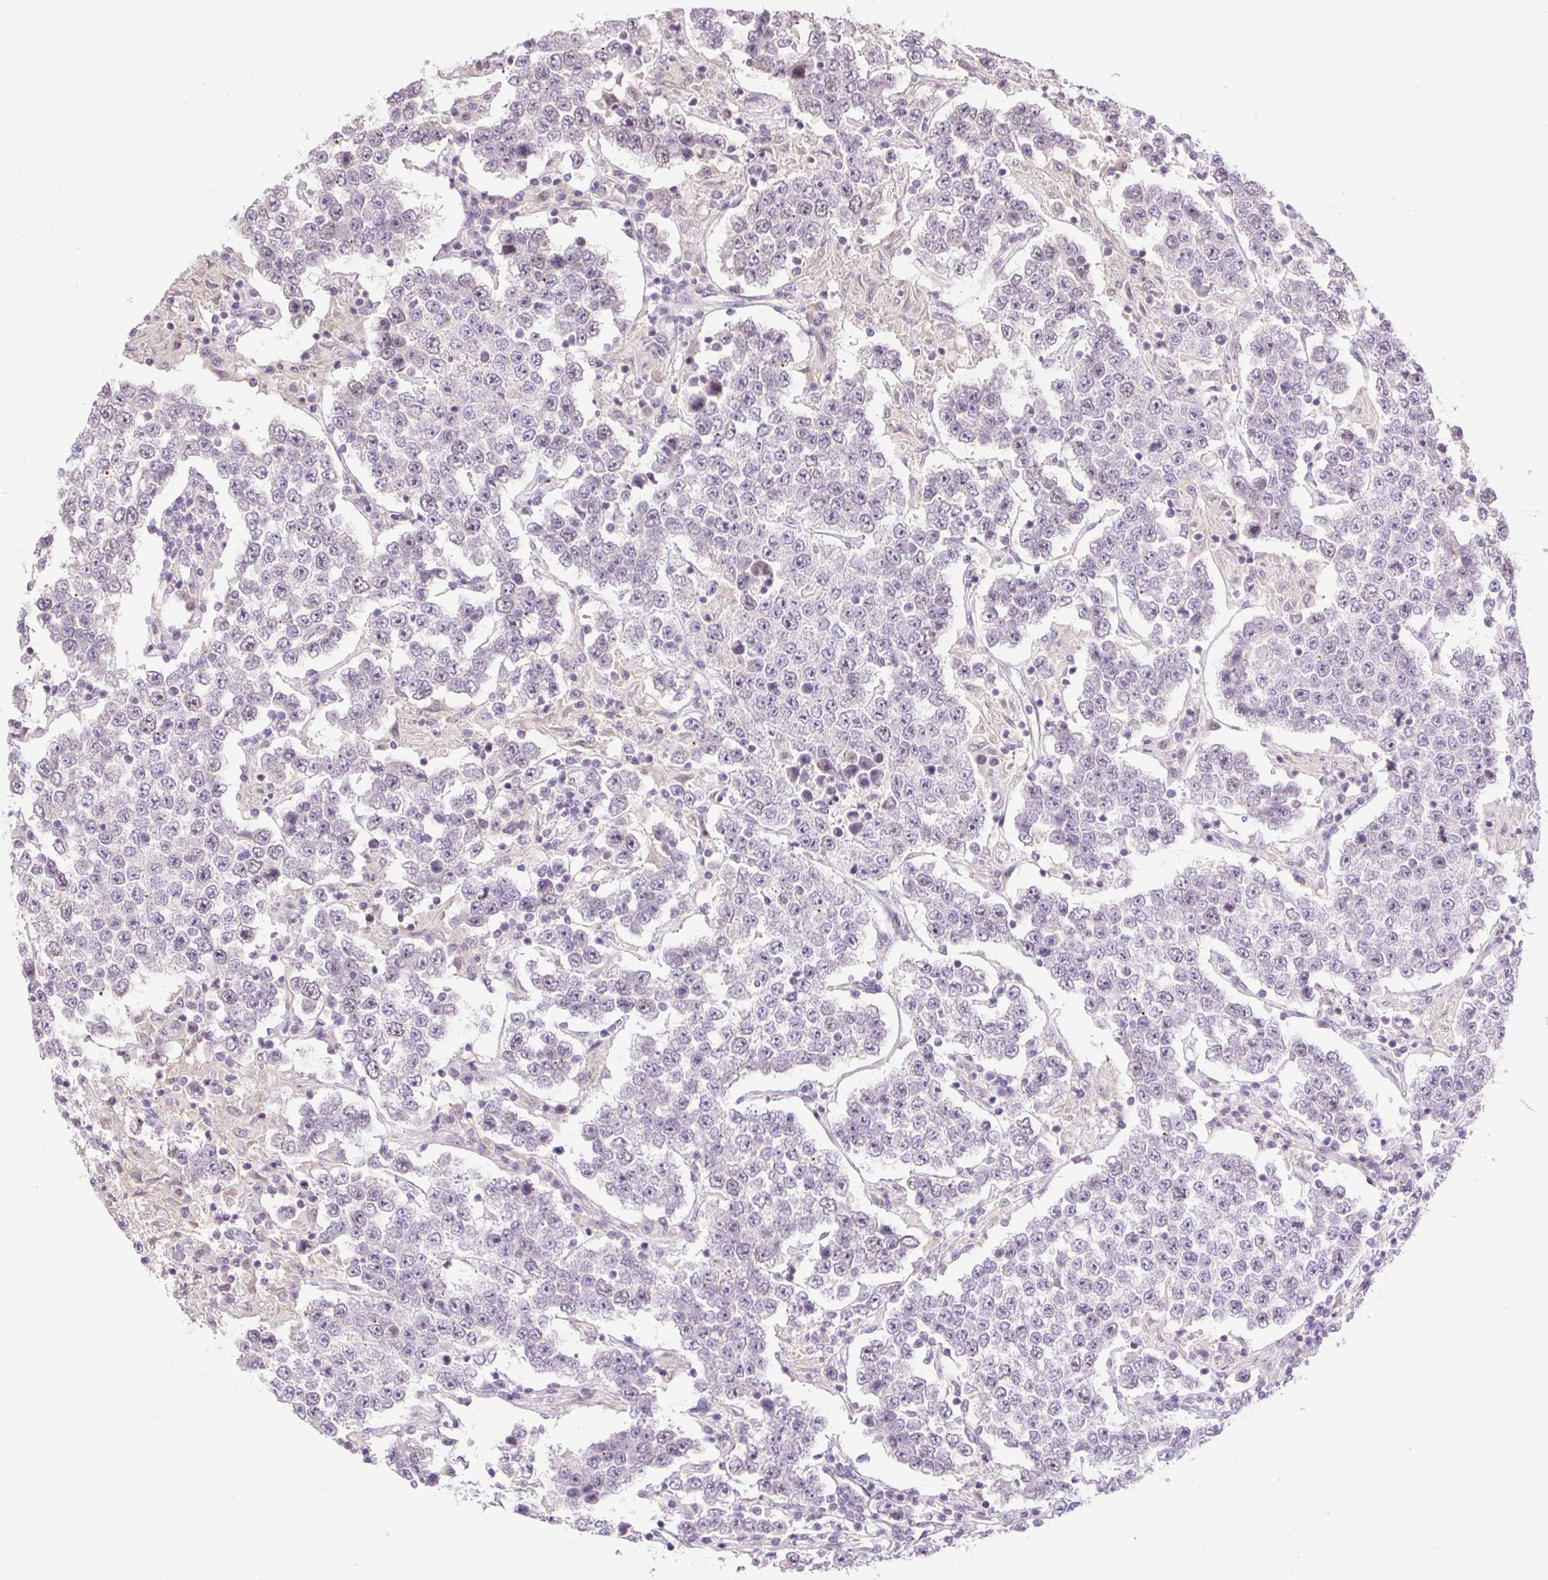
{"staining": {"intensity": "negative", "quantity": "none", "location": "none"}, "tissue": "testis cancer", "cell_type": "Tumor cells", "image_type": "cancer", "snomed": [{"axis": "morphology", "description": "Normal tissue, NOS"}, {"axis": "morphology", "description": "Urothelial carcinoma, High grade"}, {"axis": "morphology", "description": "Seminoma, NOS"}, {"axis": "morphology", "description": "Carcinoma, Embryonal, NOS"}, {"axis": "topography", "description": "Urinary bladder"}, {"axis": "topography", "description": "Testis"}], "caption": "A high-resolution image shows IHC staining of testis cancer, which displays no significant expression in tumor cells.", "gene": "RACGAP1", "patient": {"sex": "male", "age": 41}}